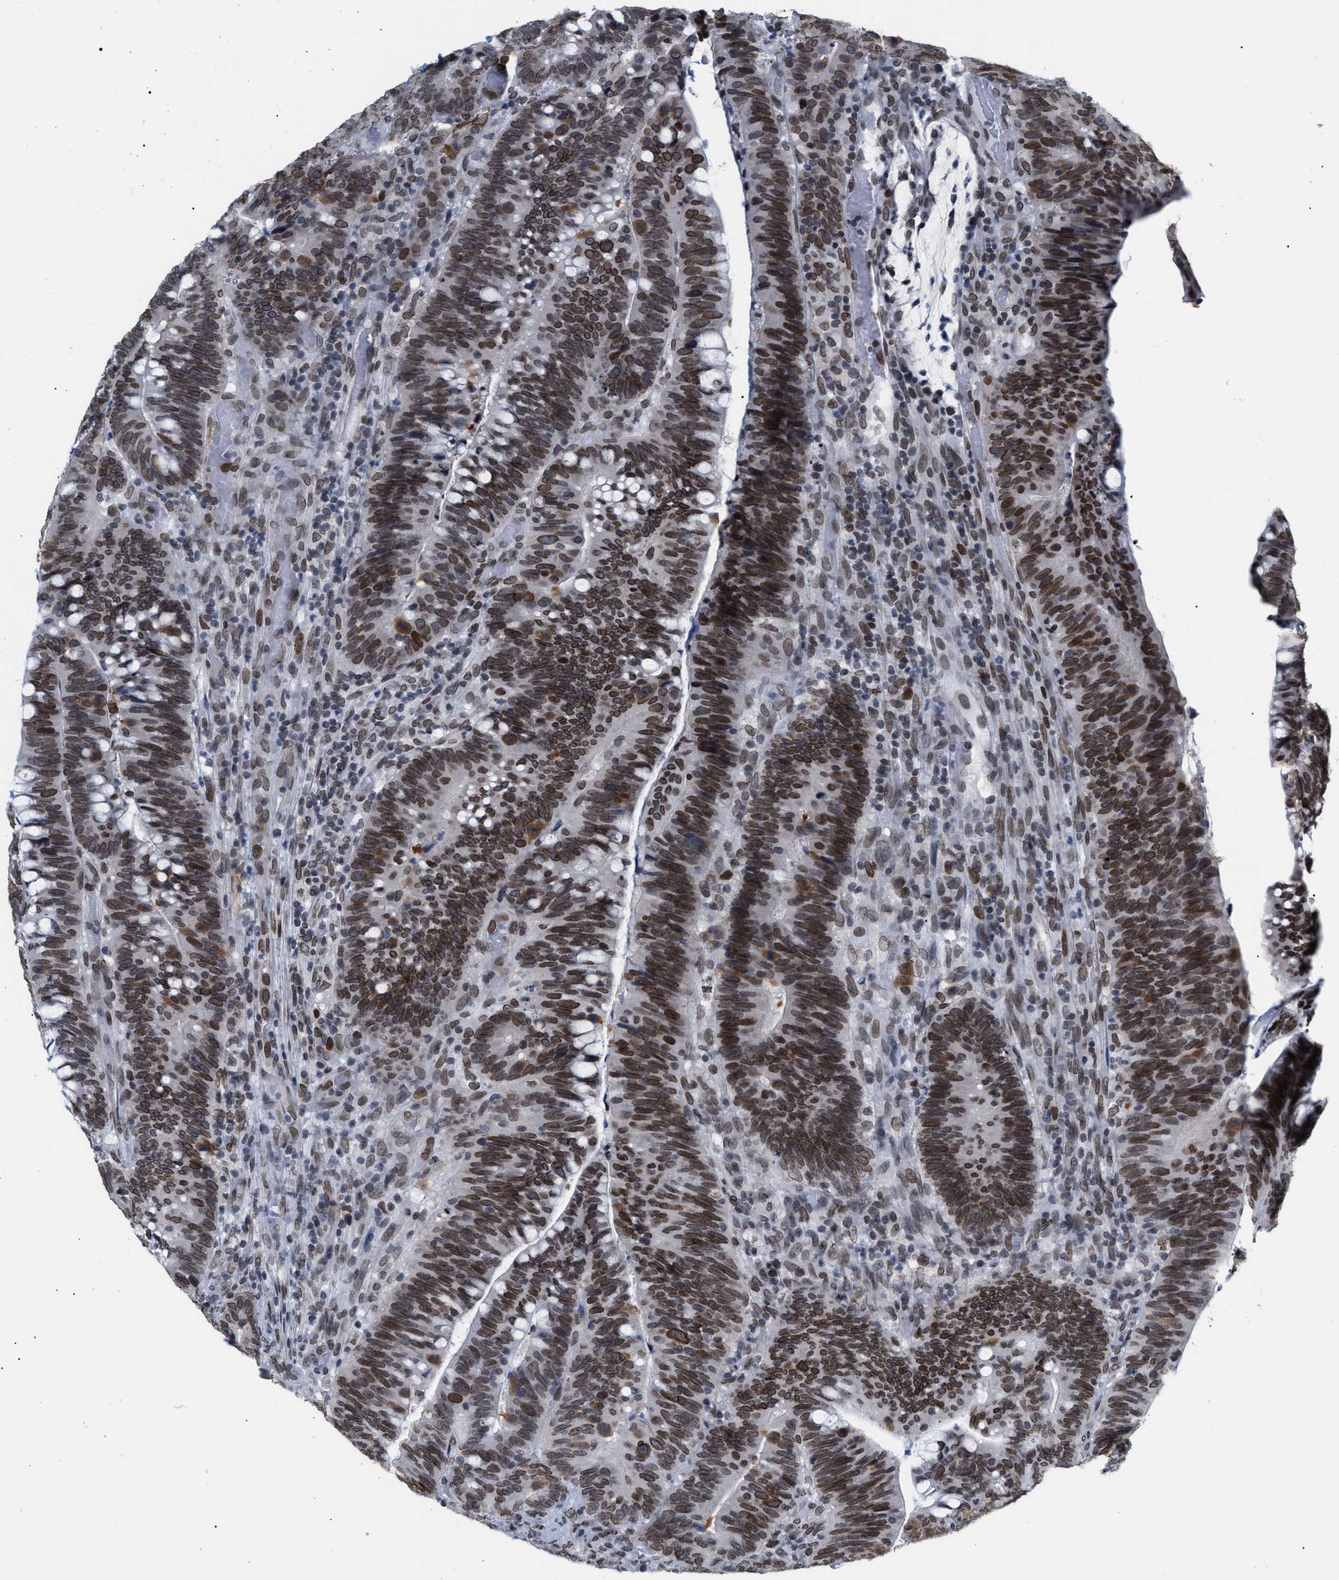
{"staining": {"intensity": "moderate", "quantity": ">75%", "location": "cytoplasmic/membranous,nuclear"}, "tissue": "colorectal cancer", "cell_type": "Tumor cells", "image_type": "cancer", "snomed": [{"axis": "morphology", "description": "Normal tissue, NOS"}, {"axis": "morphology", "description": "Adenocarcinoma, NOS"}, {"axis": "topography", "description": "Colon"}], "caption": "Immunohistochemistry (IHC) histopathology image of human colorectal cancer (adenocarcinoma) stained for a protein (brown), which exhibits medium levels of moderate cytoplasmic/membranous and nuclear staining in approximately >75% of tumor cells.", "gene": "TPR", "patient": {"sex": "female", "age": 66}}